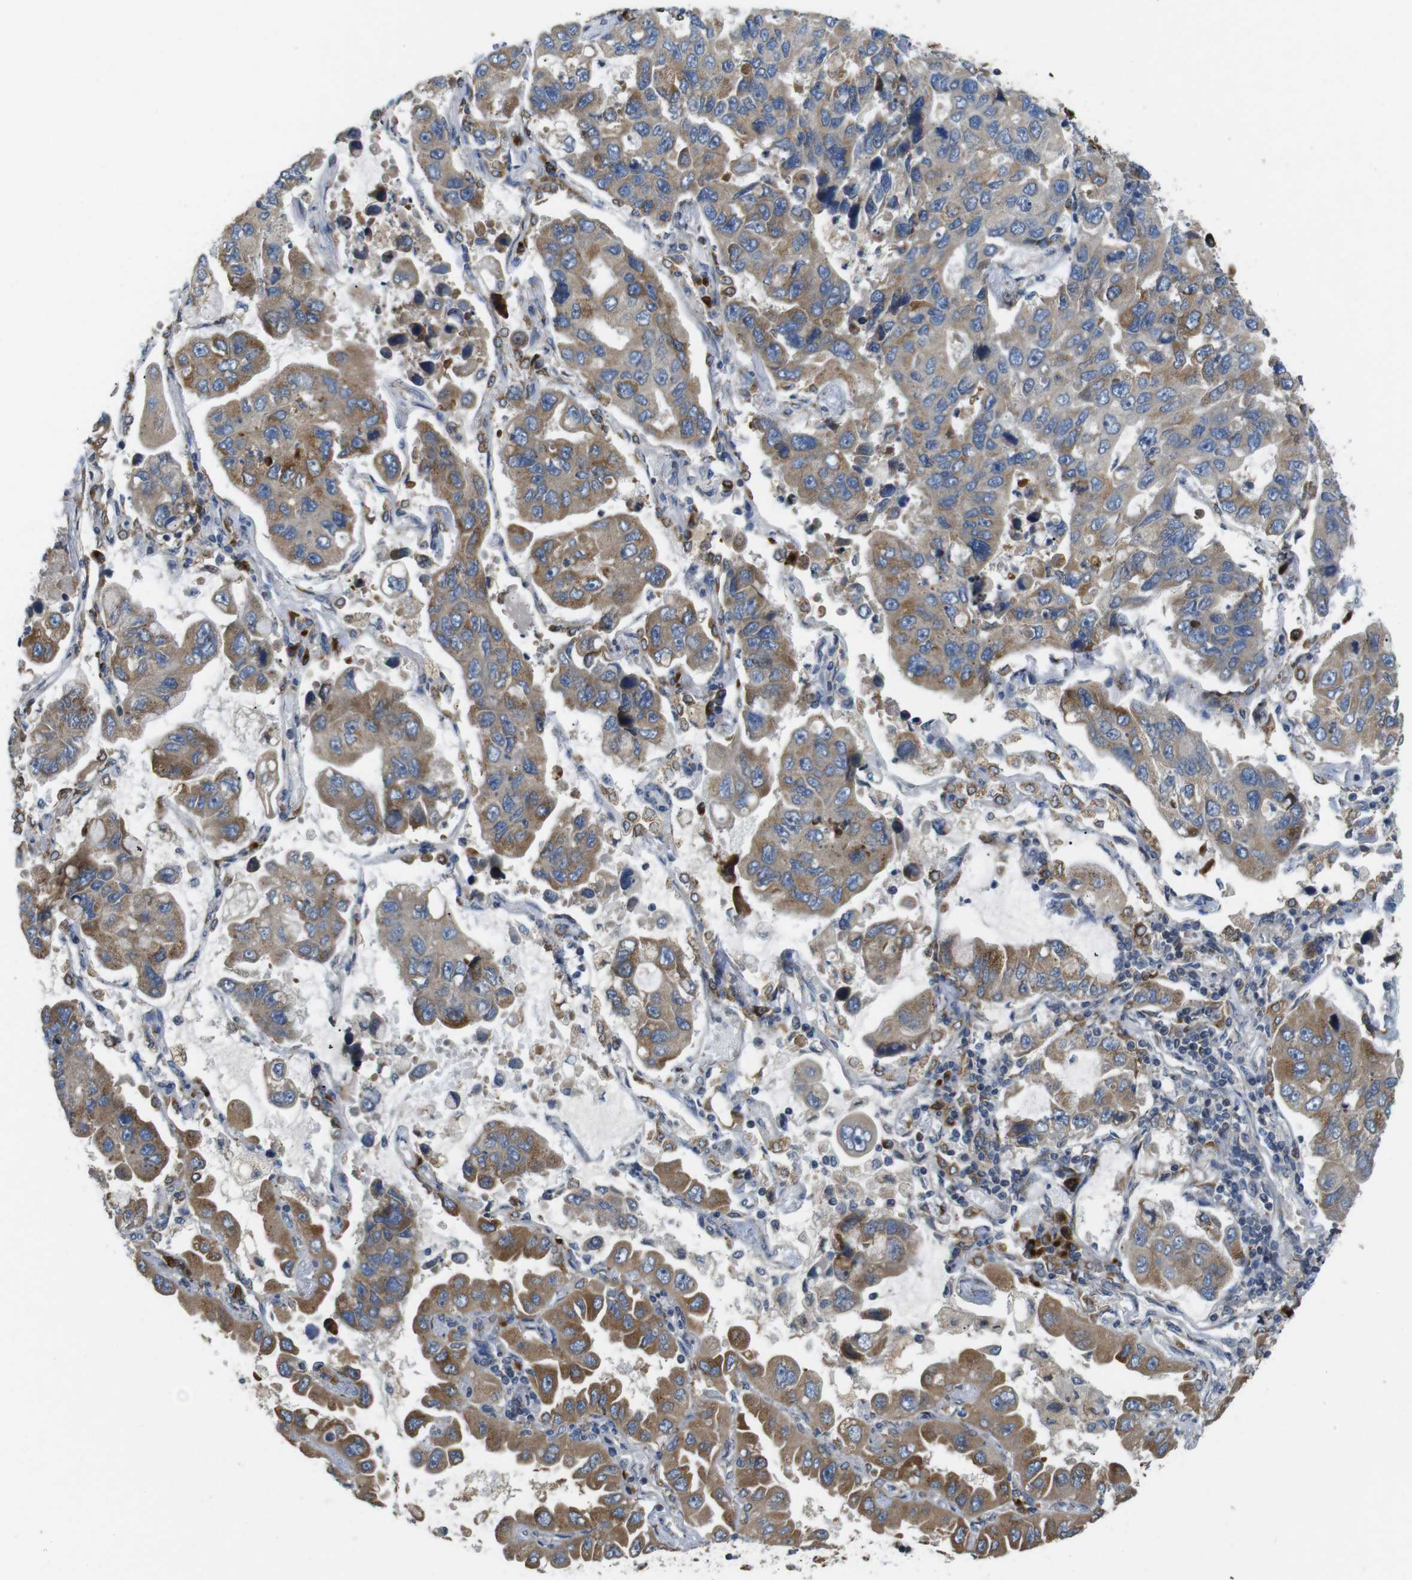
{"staining": {"intensity": "moderate", "quantity": ">75%", "location": "cytoplasmic/membranous"}, "tissue": "lung cancer", "cell_type": "Tumor cells", "image_type": "cancer", "snomed": [{"axis": "morphology", "description": "Adenocarcinoma, NOS"}, {"axis": "topography", "description": "Lung"}], "caption": "A high-resolution photomicrograph shows immunohistochemistry staining of lung adenocarcinoma, which displays moderate cytoplasmic/membranous staining in about >75% of tumor cells.", "gene": "TMEM143", "patient": {"sex": "male", "age": 64}}